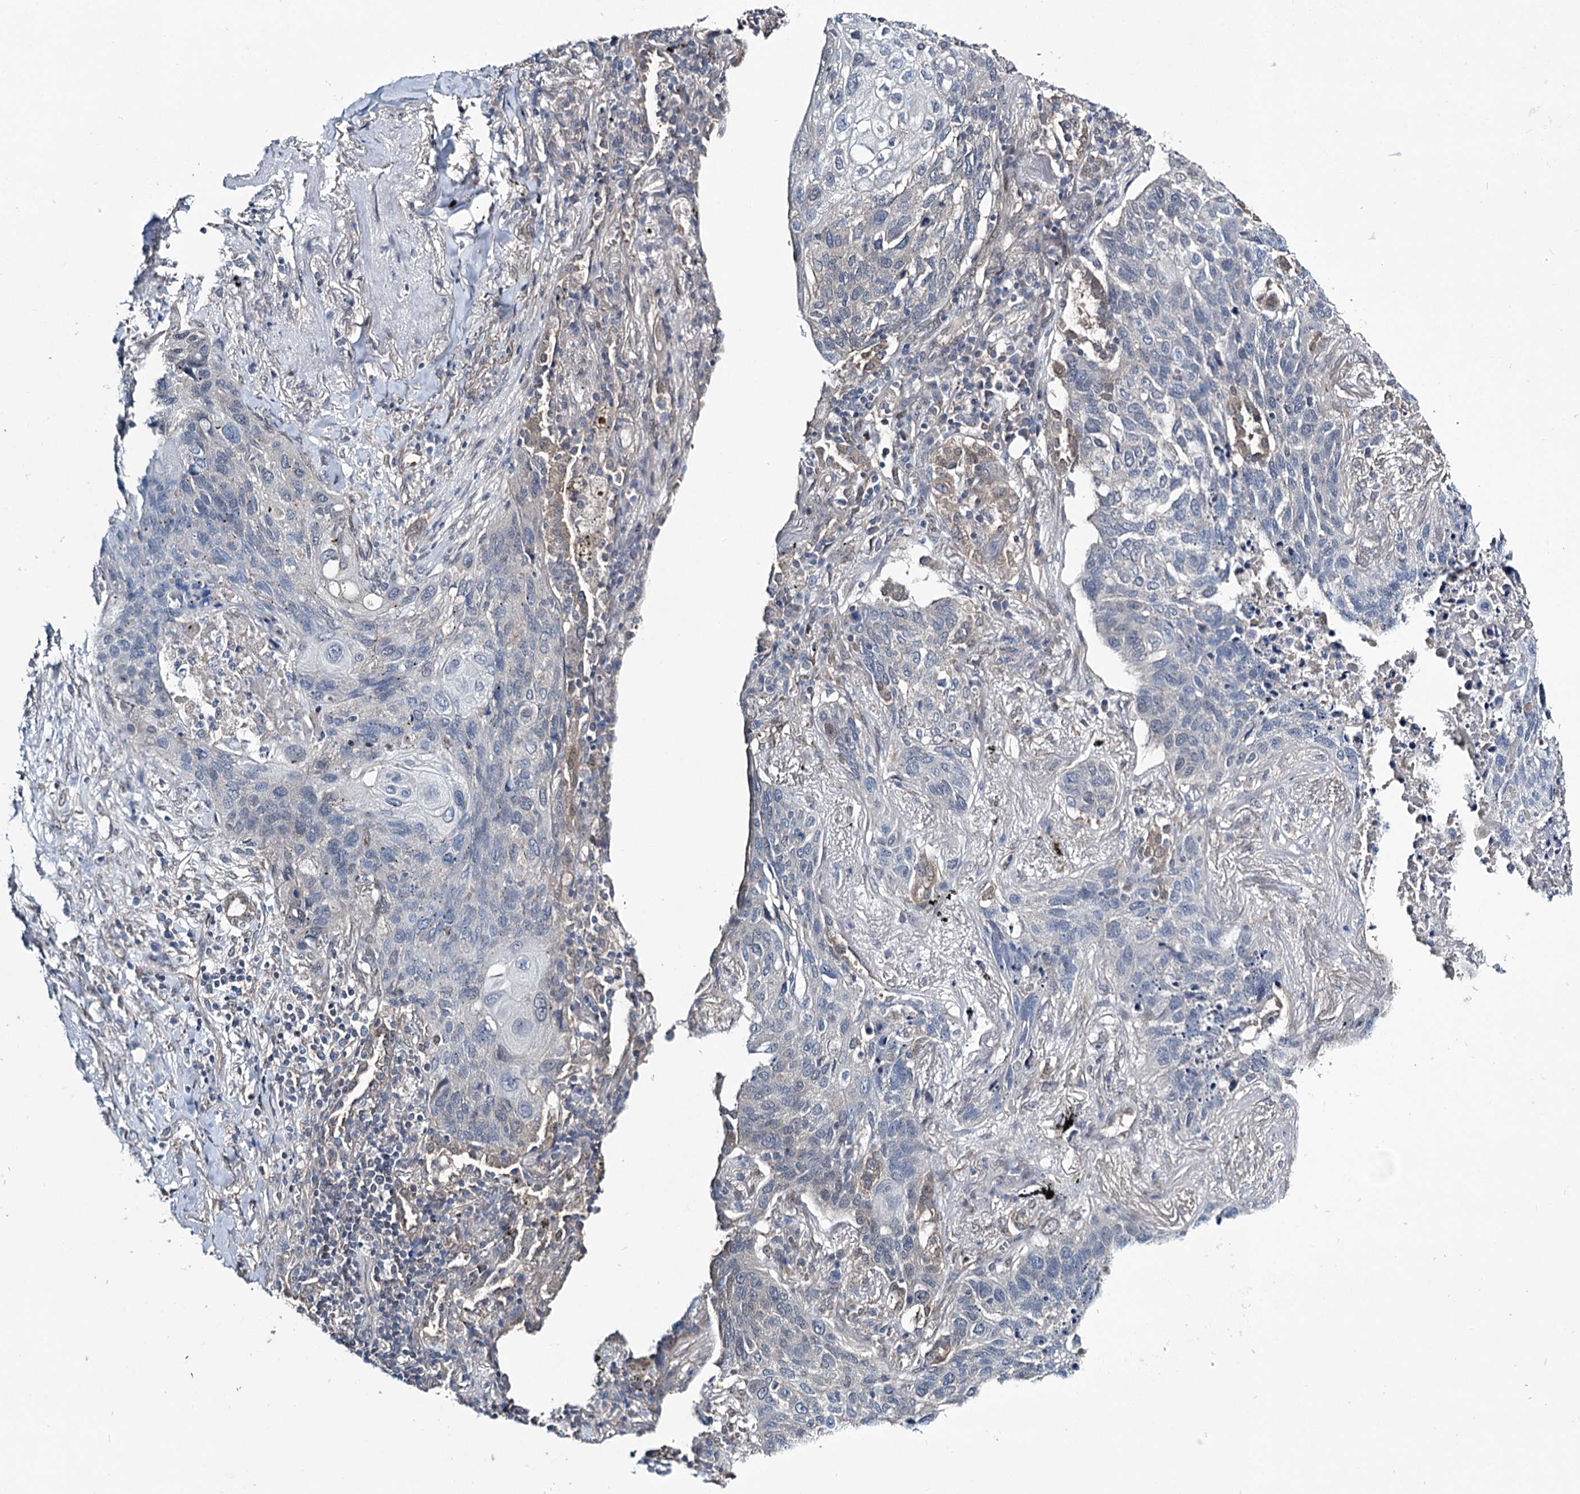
{"staining": {"intensity": "negative", "quantity": "none", "location": "none"}, "tissue": "lung cancer", "cell_type": "Tumor cells", "image_type": "cancer", "snomed": [{"axis": "morphology", "description": "Squamous cell carcinoma, NOS"}, {"axis": "topography", "description": "Lung"}], "caption": "Micrograph shows no significant protein positivity in tumor cells of lung squamous cell carcinoma.", "gene": "DCUN1D4", "patient": {"sex": "female", "age": 63}}